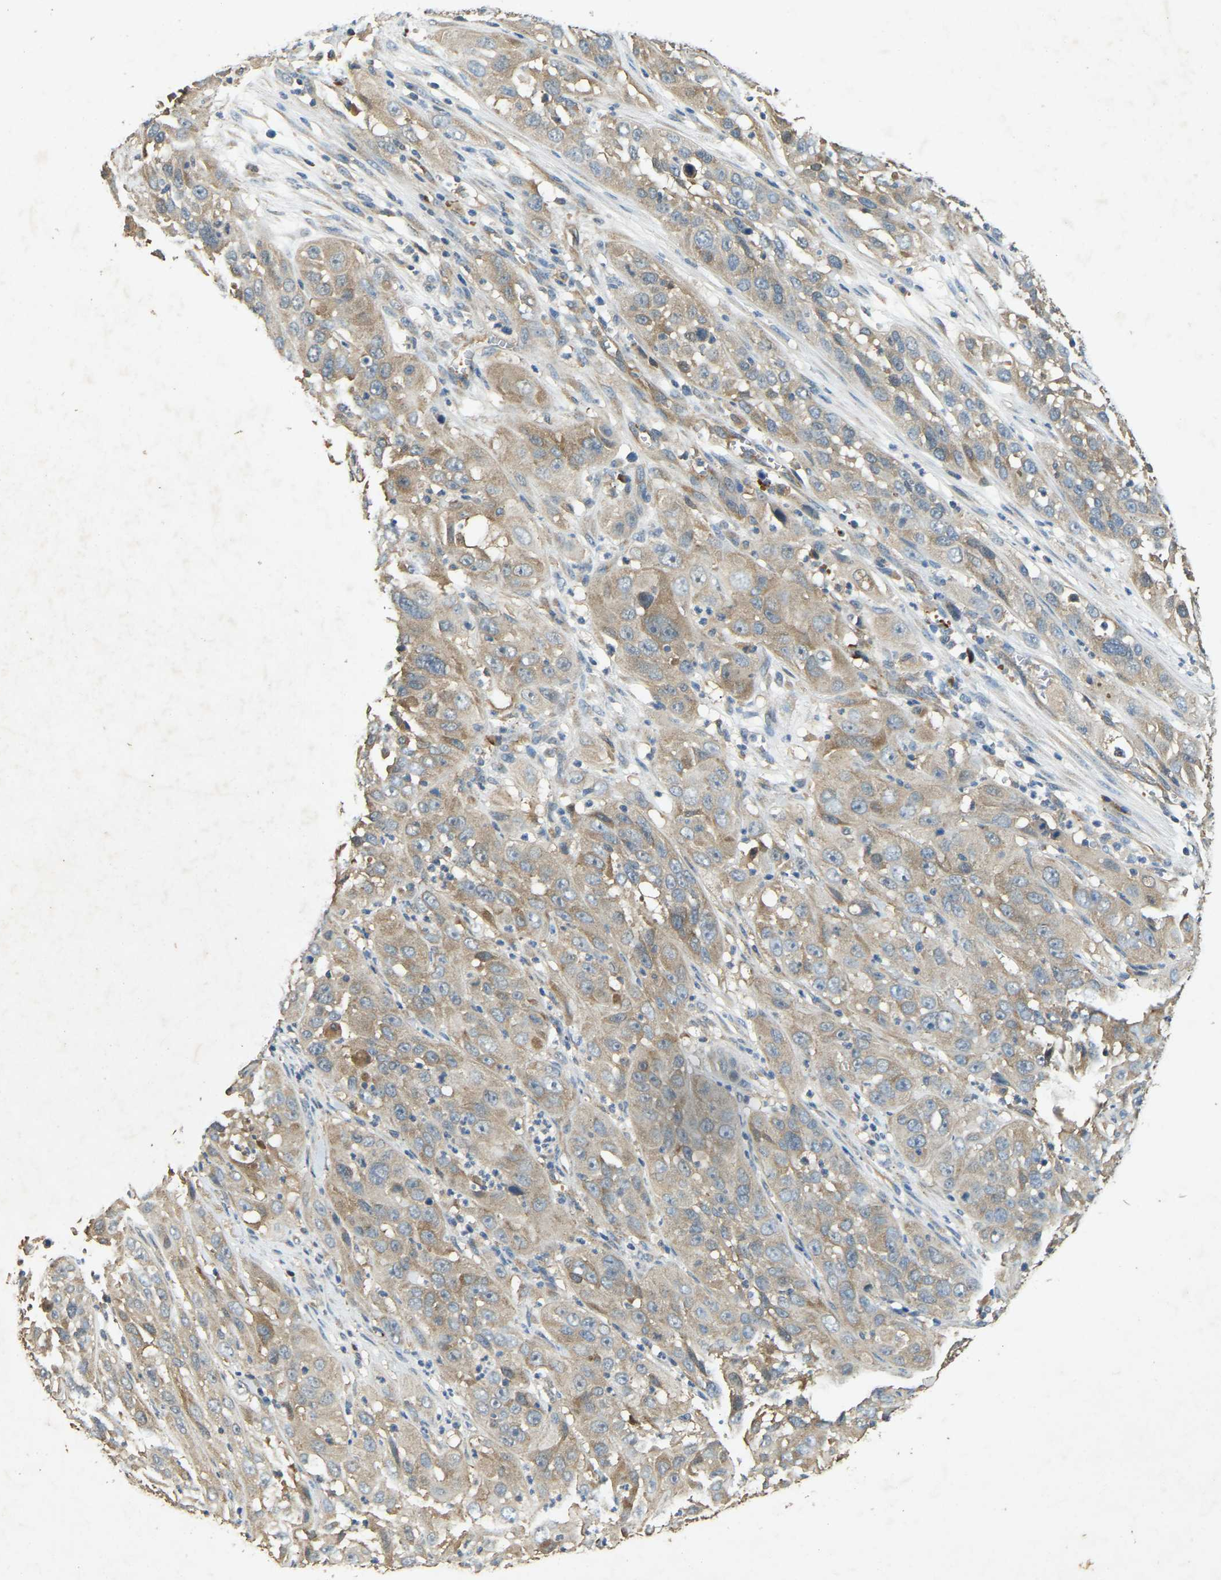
{"staining": {"intensity": "weak", "quantity": ">75%", "location": "cytoplasmic/membranous"}, "tissue": "cervical cancer", "cell_type": "Tumor cells", "image_type": "cancer", "snomed": [{"axis": "morphology", "description": "Squamous cell carcinoma, NOS"}, {"axis": "topography", "description": "Cervix"}], "caption": "Cervical squamous cell carcinoma stained with a protein marker exhibits weak staining in tumor cells.", "gene": "CFLAR", "patient": {"sex": "female", "age": 32}}